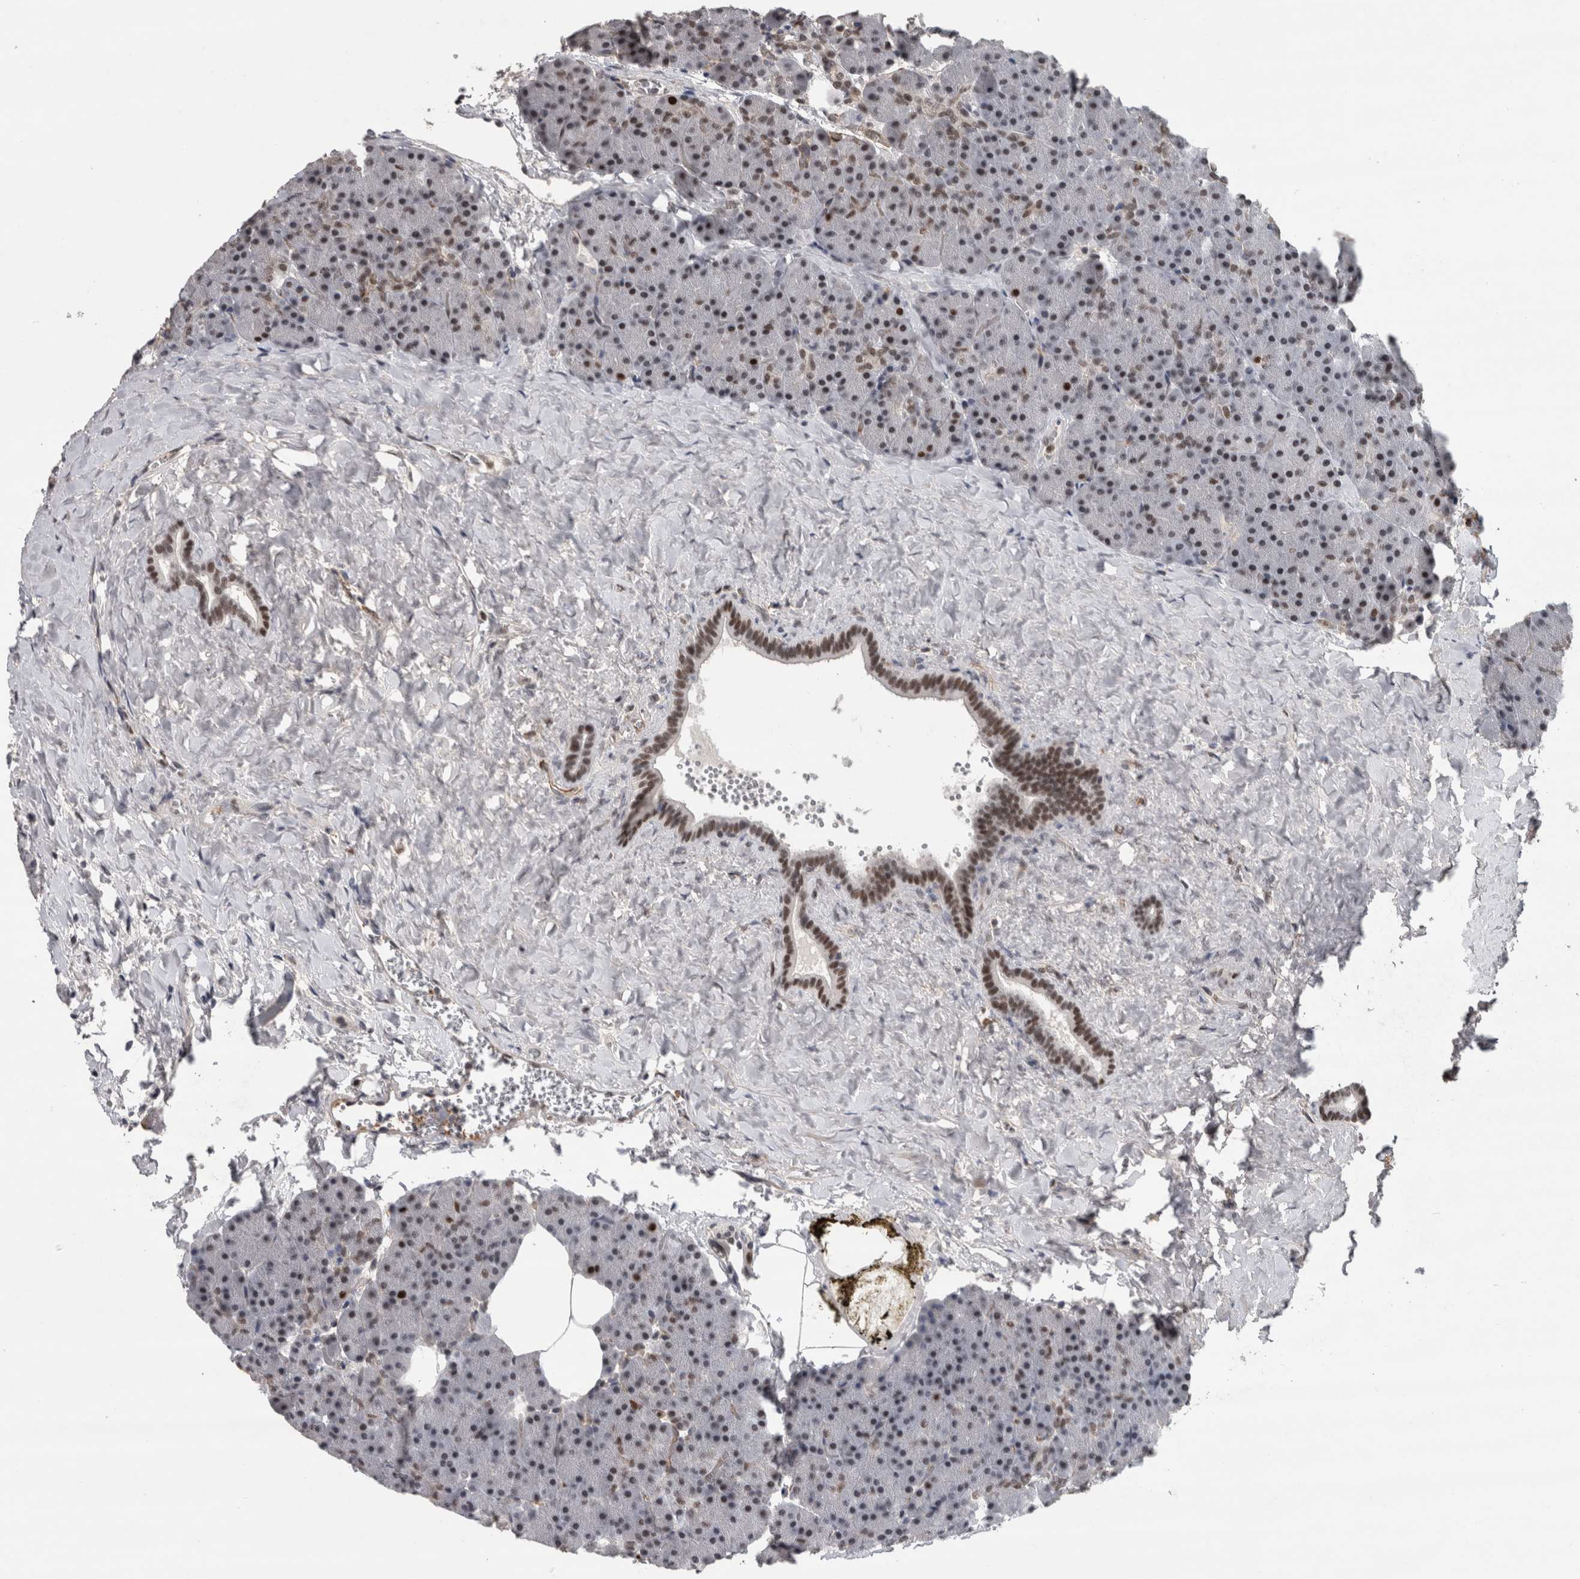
{"staining": {"intensity": "moderate", "quantity": "<25%", "location": "nuclear"}, "tissue": "pancreas", "cell_type": "Exocrine glandular cells", "image_type": "normal", "snomed": [{"axis": "morphology", "description": "Normal tissue, NOS"}, {"axis": "morphology", "description": "Carcinoid, malignant, NOS"}, {"axis": "topography", "description": "Pancreas"}], "caption": "Immunohistochemical staining of normal human pancreas displays low levels of moderate nuclear positivity in about <25% of exocrine glandular cells.", "gene": "POLD2", "patient": {"sex": "female", "age": 35}}